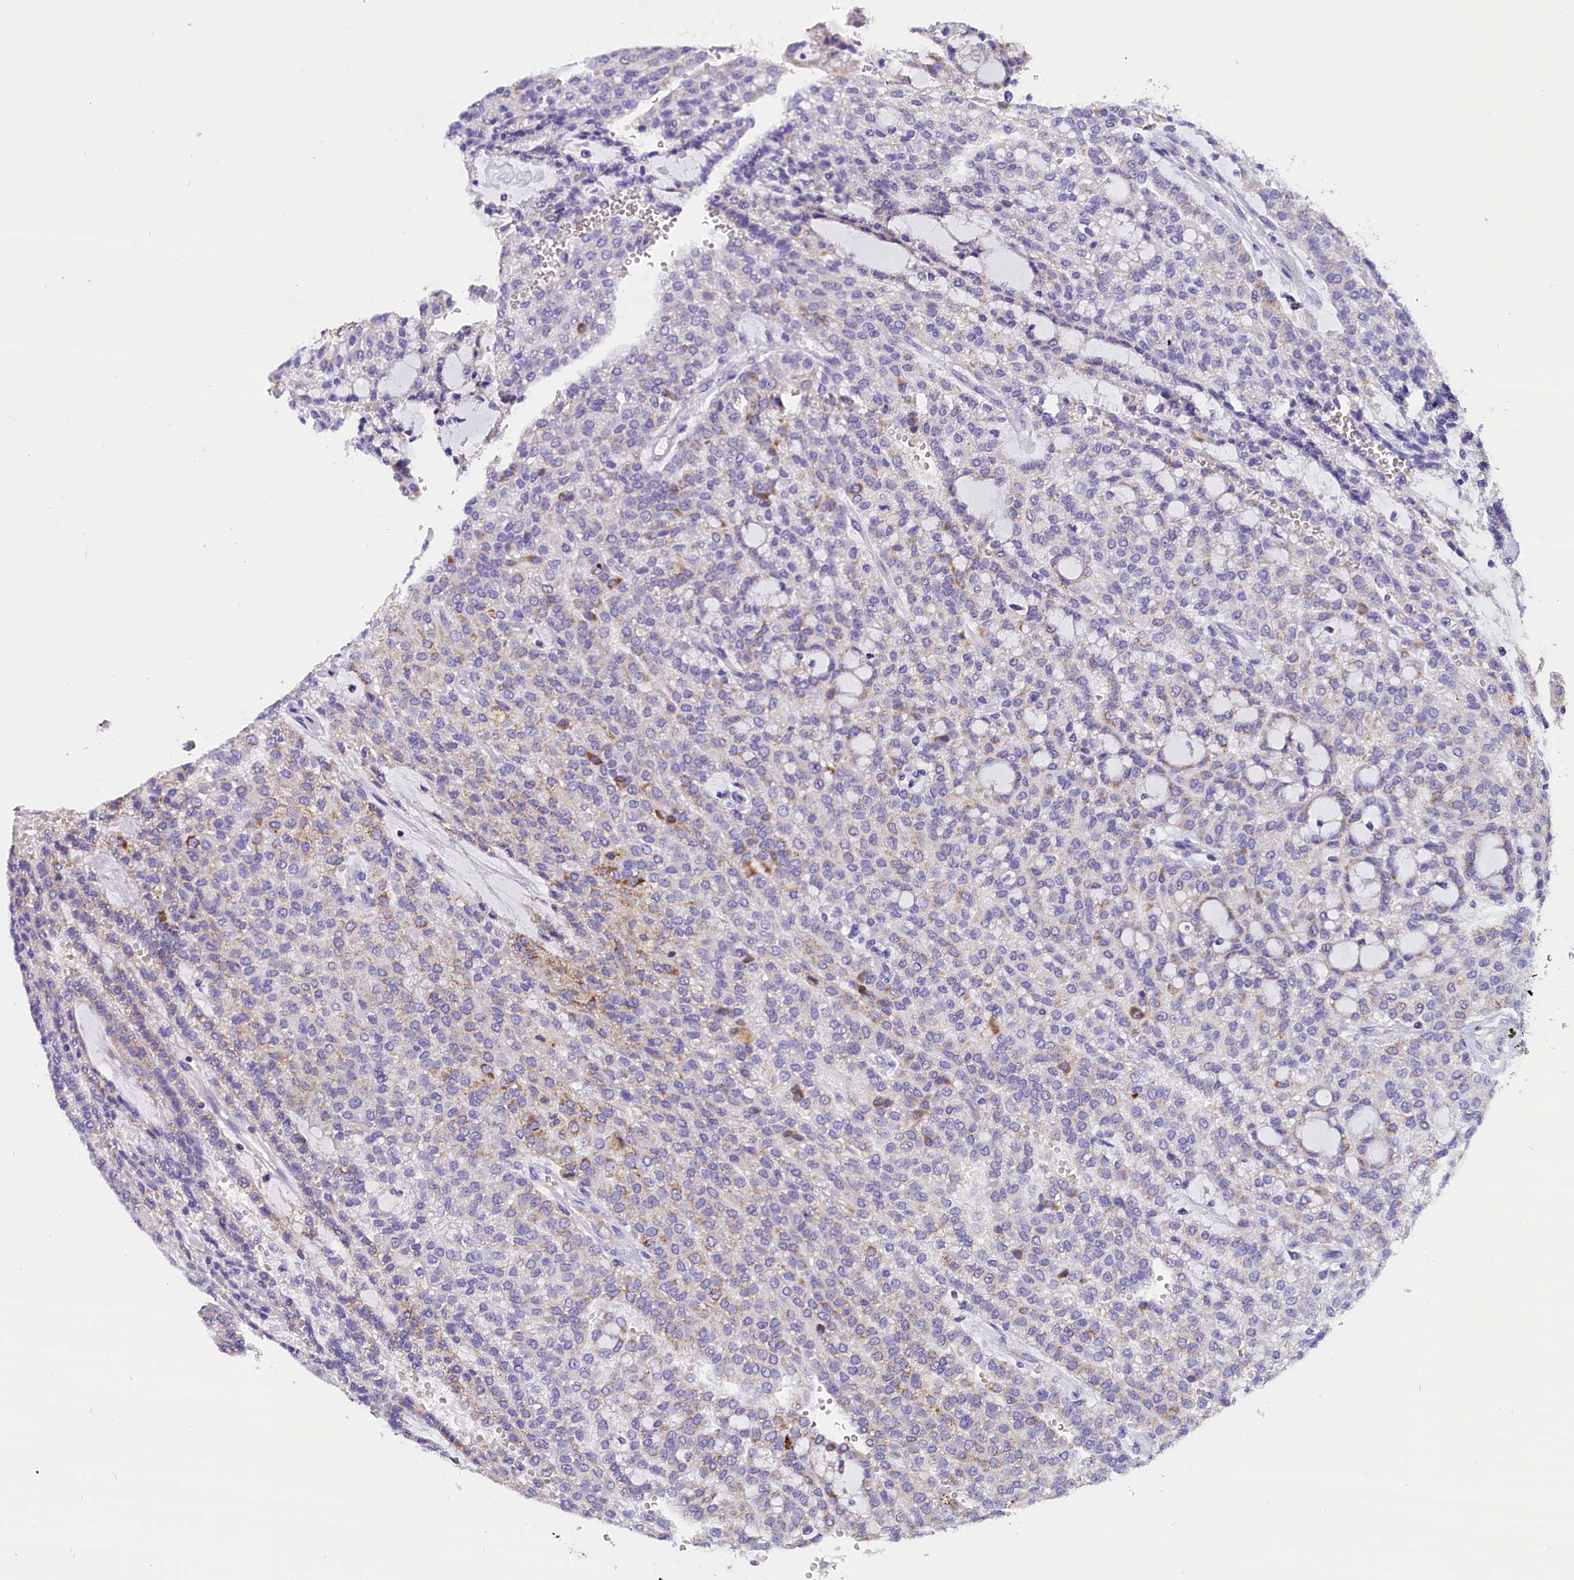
{"staining": {"intensity": "moderate", "quantity": "<25%", "location": "cytoplasmic/membranous"}, "tissue": "renal cancer", "cell_type": "Tumor cells", "image_type": "cancer", "snomed": [{"axis": "morphology", "description": "Adenocarcinoma, NOS"}, {"axis": "topography", "description": "Kidney"}], "caption": "There is low levels of moderate cytoplasmic/membranous staining in tumor cells of renal cancer (adenocarcinoma), as demonstrated by immunohistochemical staining (brown color).", "gene": "ABAT", "patient": {"sex": "male", "age": 63}}